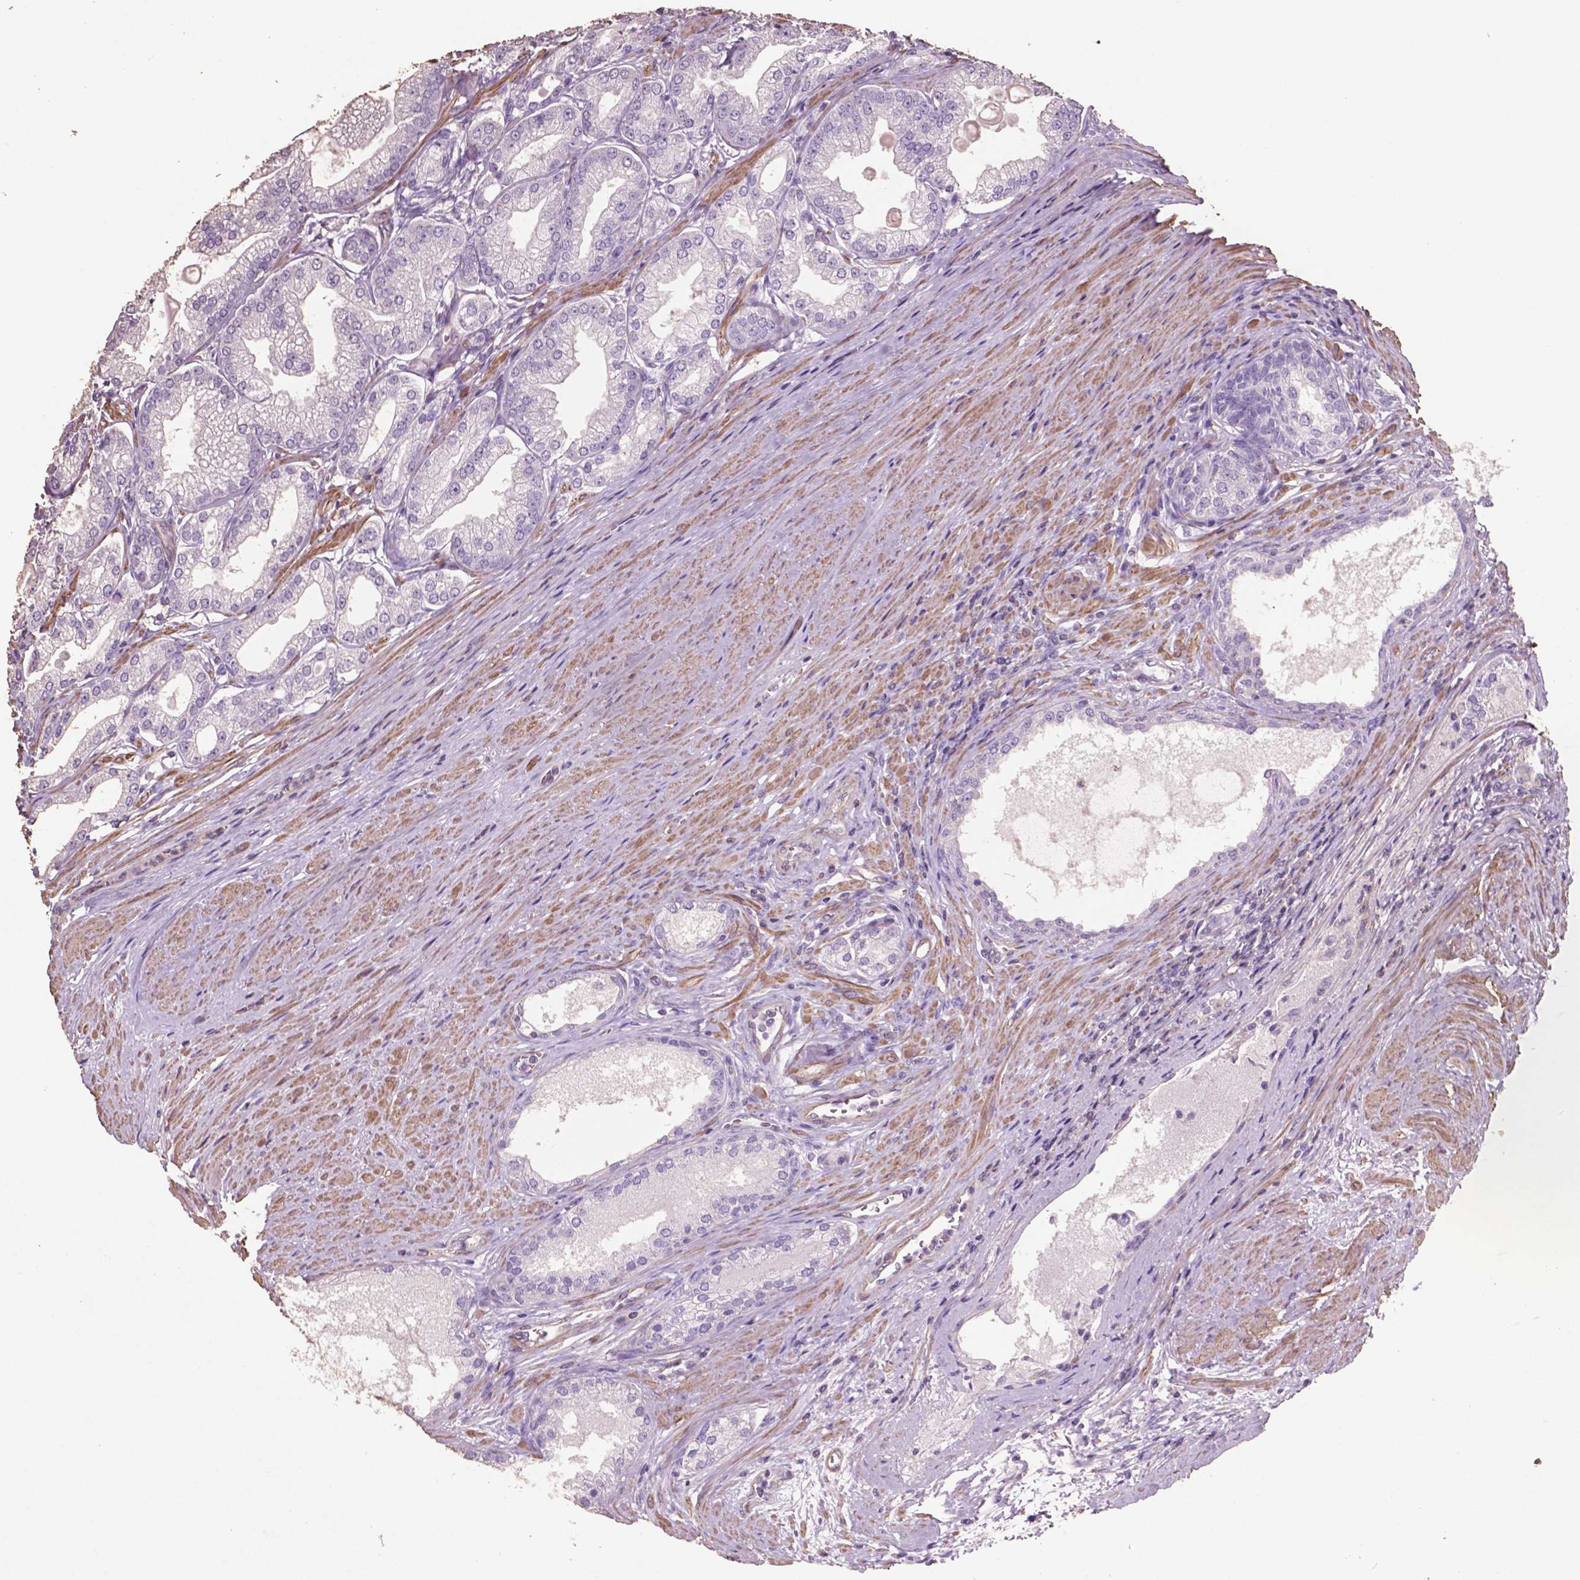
{"staining": {"intensity": "negative", "quantity": "none", "location": "none"}, "tissue": "prostate cancer", "cell_type": "Tumor cells", "image_type": "cancer", "snomed": [{"axis": "morphology", "description": "Adenocarcinoma, NOS"}, {"axis": "topography", "description": "Prostate and seminal vesicle, NOS"}, {"axis": "topography", "description": "Prostate"}], "caption": "Immunohistochemistry (IHC) image of neoplastic tissue: prostate adenocarcinoma stained with DAB demonstrates no significant protein positivity in tumor cells.", "gene": "COMMD4", "patient": {"sex": "male", "age": 77}}